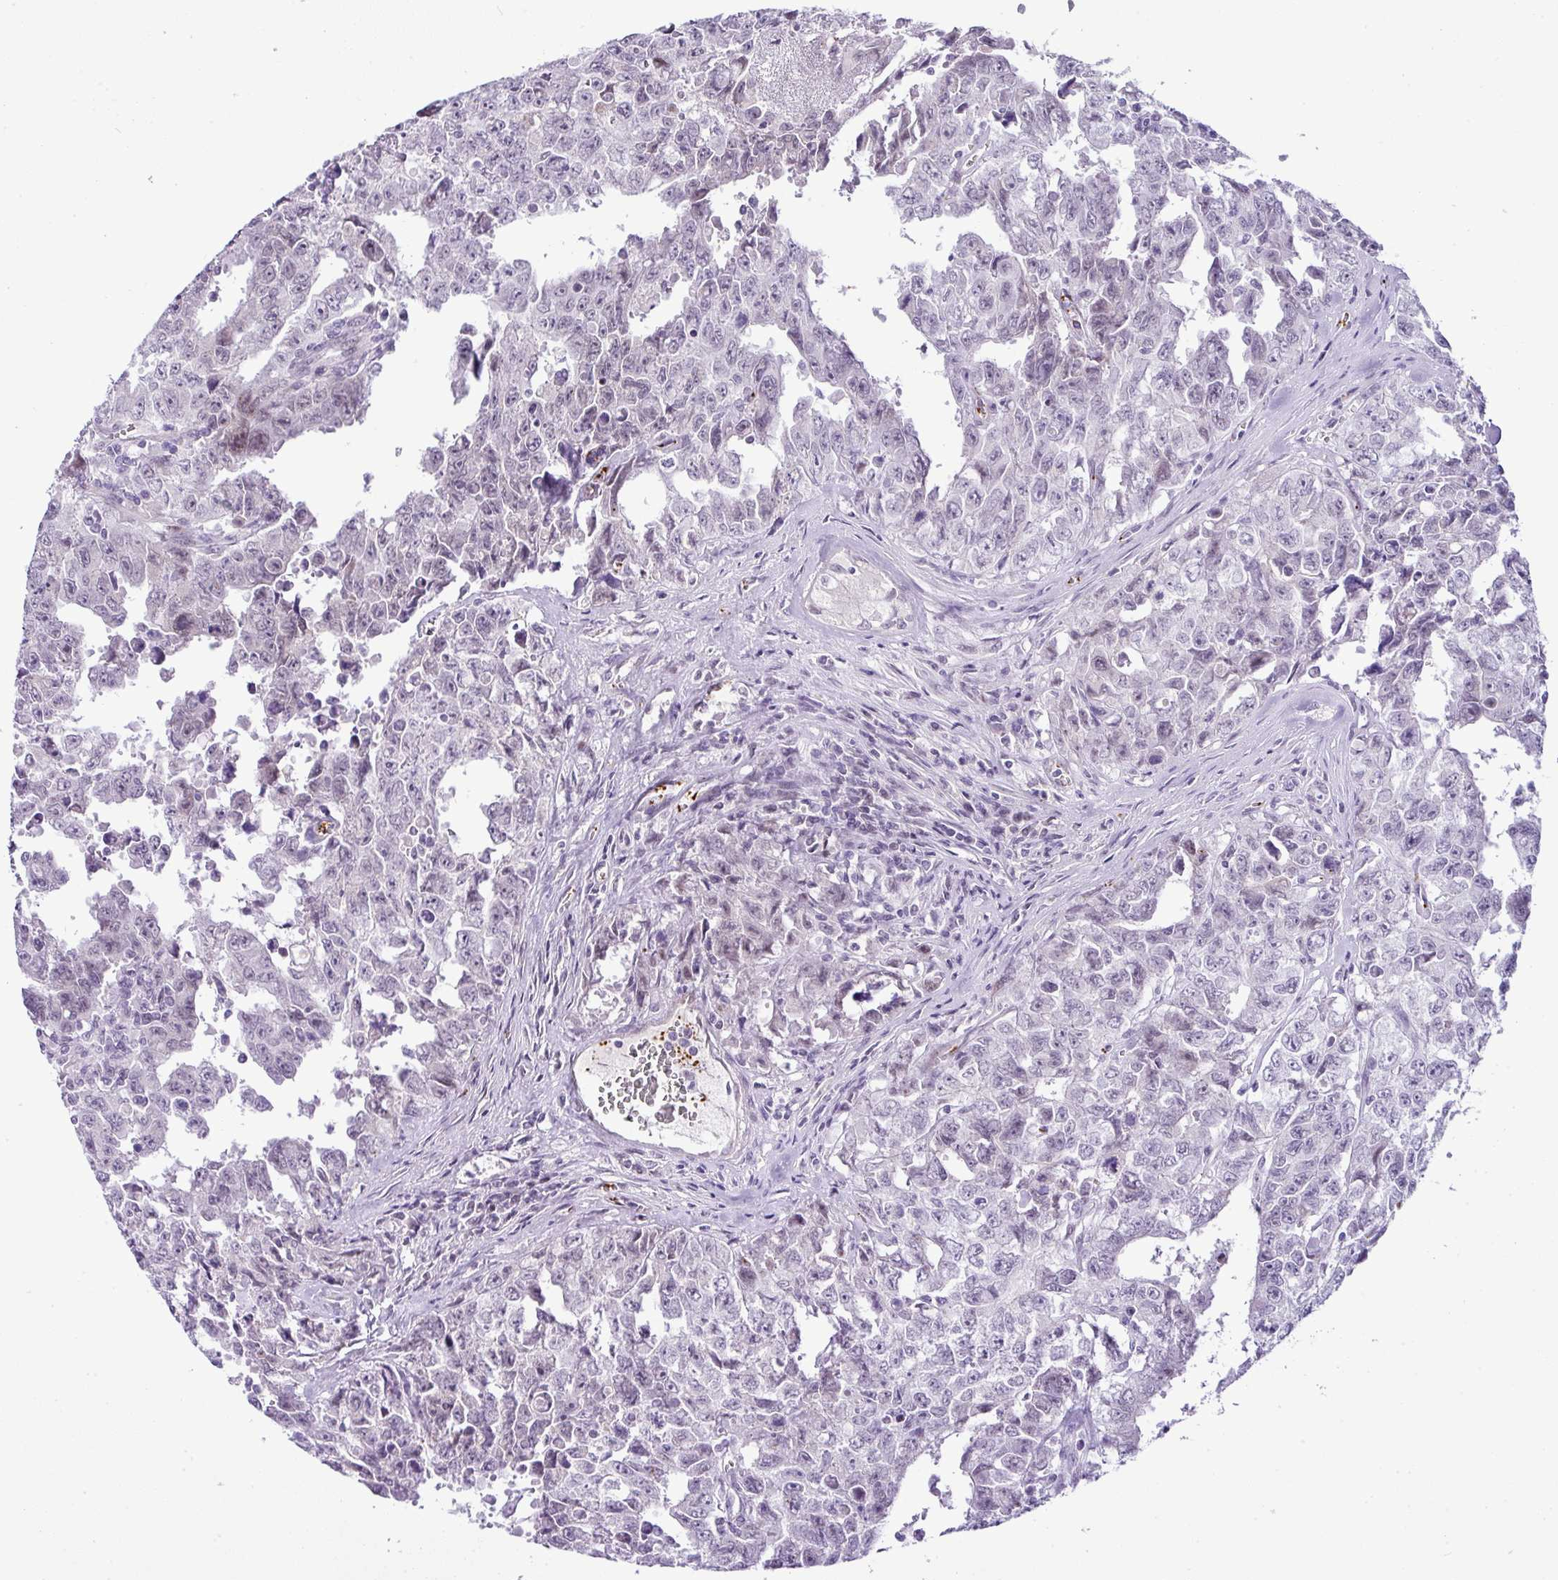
{"staining": {"intensity": "negative", "quantity": "none", "location": "none"}, "tissue": "testis cancer", "cell_type": "Tumor cells", "image_type": "cancer", "snomed": [{"axis": "morphology", "description": "Carcinoma, Embryonal, NOS"}, {"axis": "topography", "description": "Testis"}], "caption": "The immunohistochemistry photomicrograph has no significant positivity in tumor cells of embryonal carcinoma (testis) tissue.", "gene": "CMTM5", "patient": {"sex": "male", "age": 24}}